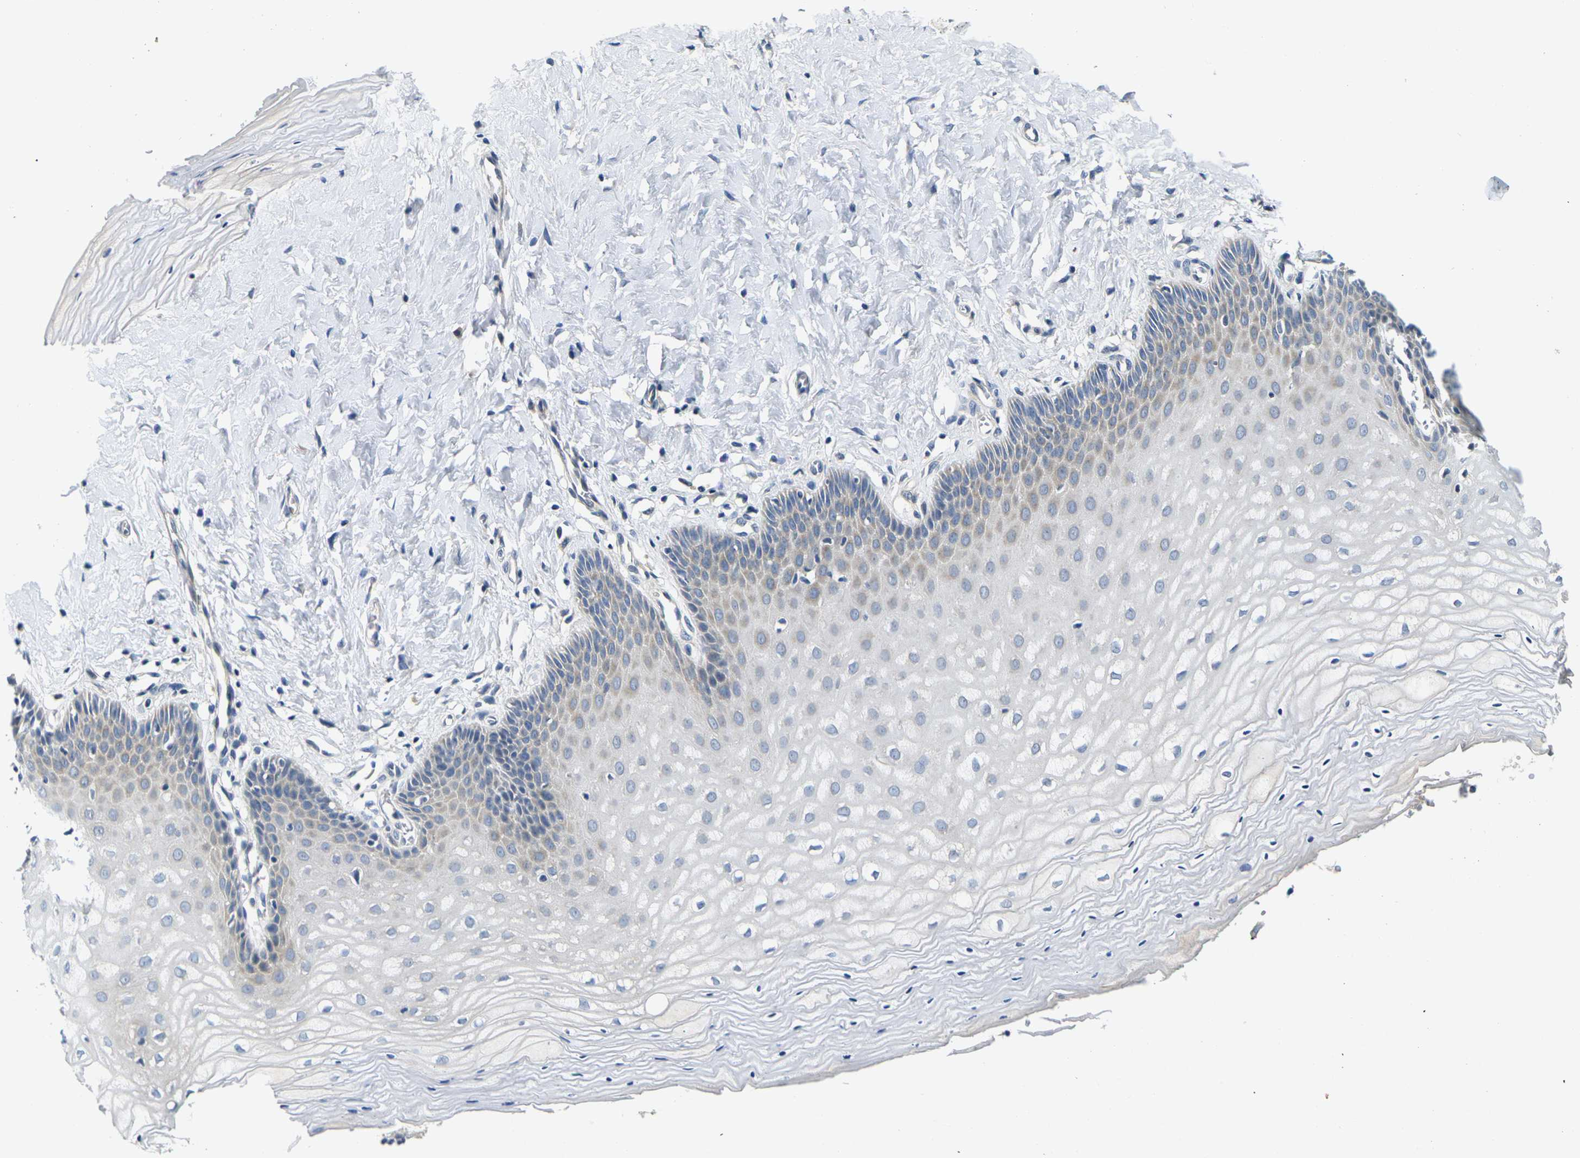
{"staining": {"intensity": "negative", "quantity": "none", "location": "none"}, "tissue": "cervix", "cell_type": "Glandular cells", "image_type": "normal", "snomed": [{"axis": "morphology", "description": "Normal tissue, NOS"}, {"axis": "topography", "description": "Cervix"}], "caption": "The photomicrograph demonstrates no significant staining in glandular cells of cervix.", "gene": "SHISAL2B", "patient": {"sex": "female", "age": 55}}